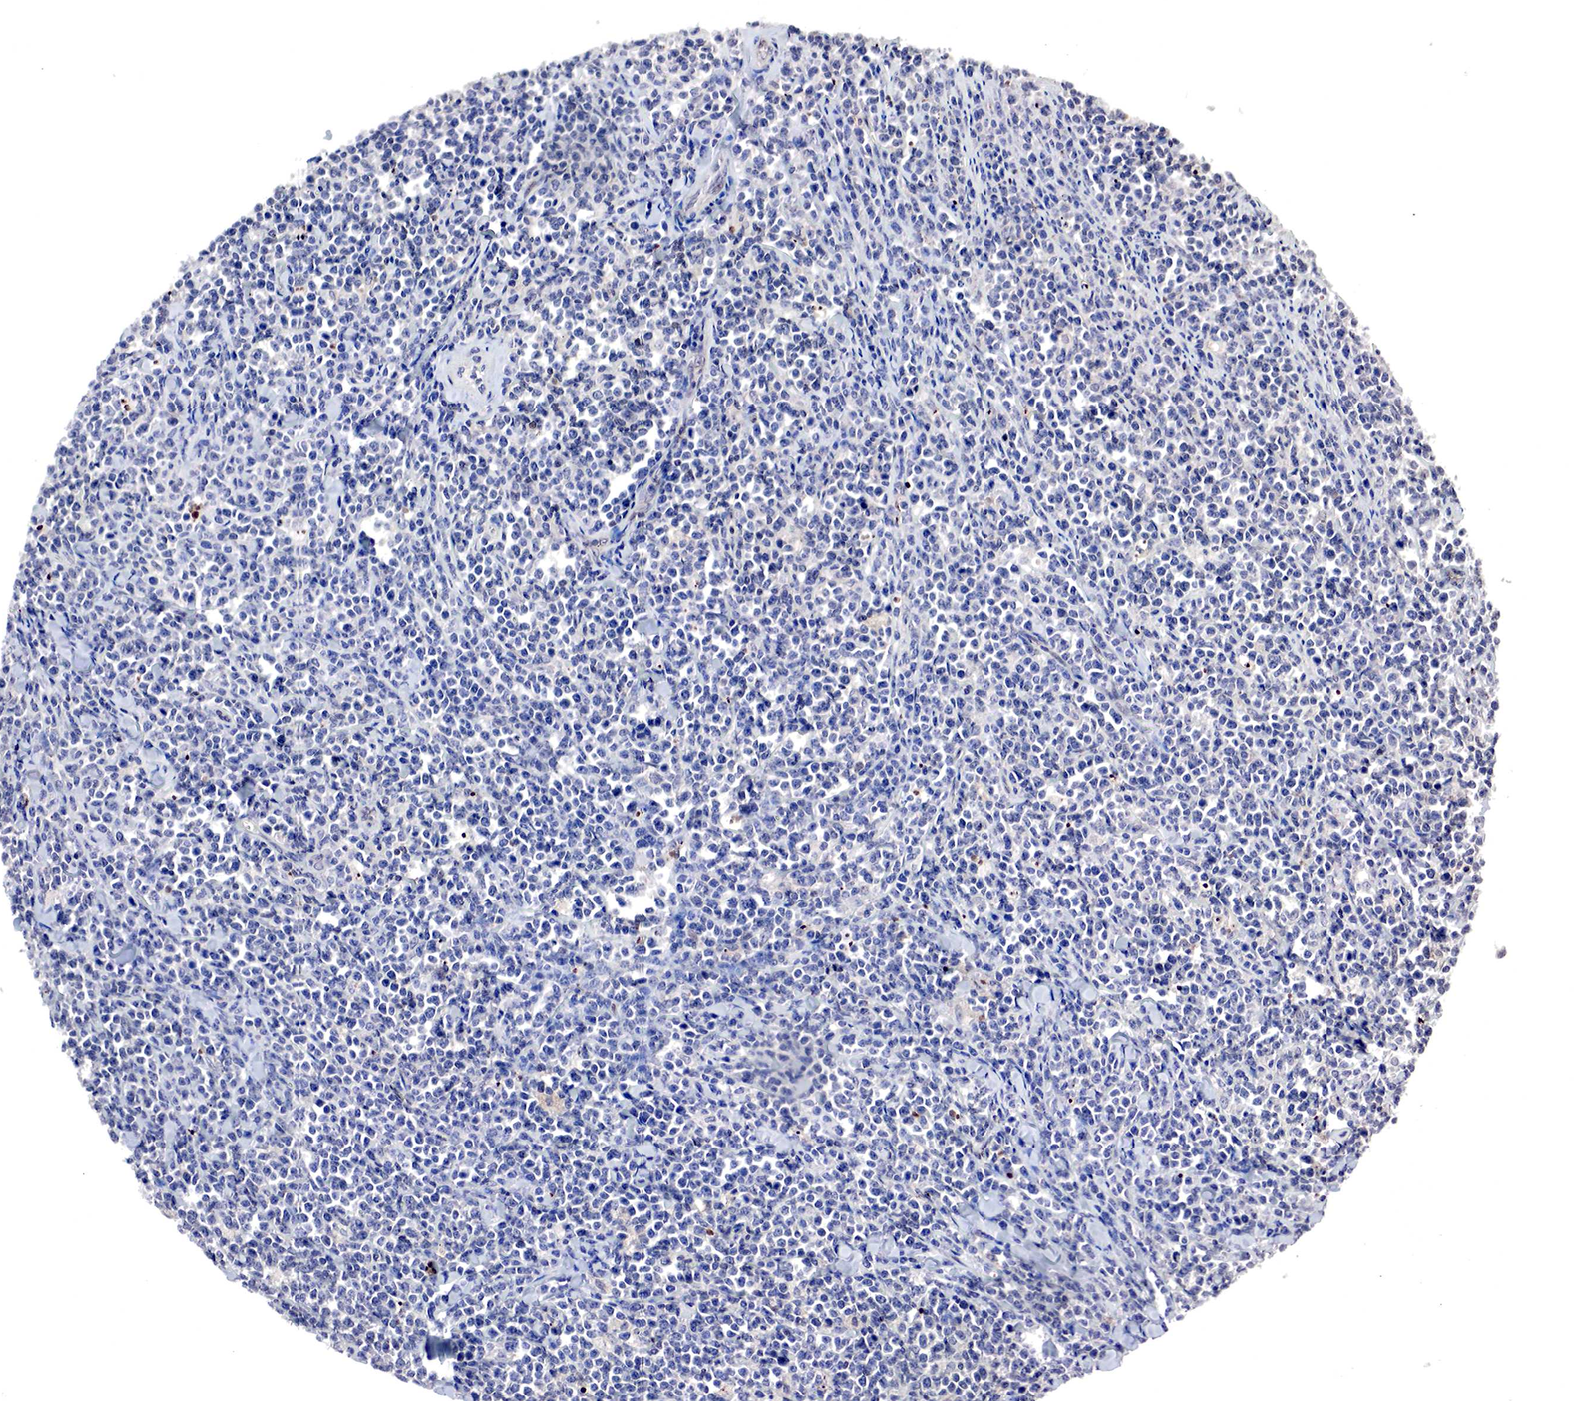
{"staining": {"intensity": "negative", "quantity": "none", "location": "none"}, "tissue": "lymphoma", "cell_type": "Tumor cells", "image_type": "cancer", "snomed": [{"axis": "morphology", "description": "Malignant lymphoma, non-Hodgkin's type, High grade"}, {"axis": "topography", "description": "Small intestine"}, {"axis": "topography", "description": "Colon"}], "caption": "High magnification brightfield microscopy of high-grade malignant lymphoma, non-Hodgkin's type stained with DAB (brown) and counterstained with hematoxylin (blue): tumor cells show no significant expression.", "gene": "DACH2", "patient": {"sex": "male", "age": 8}}